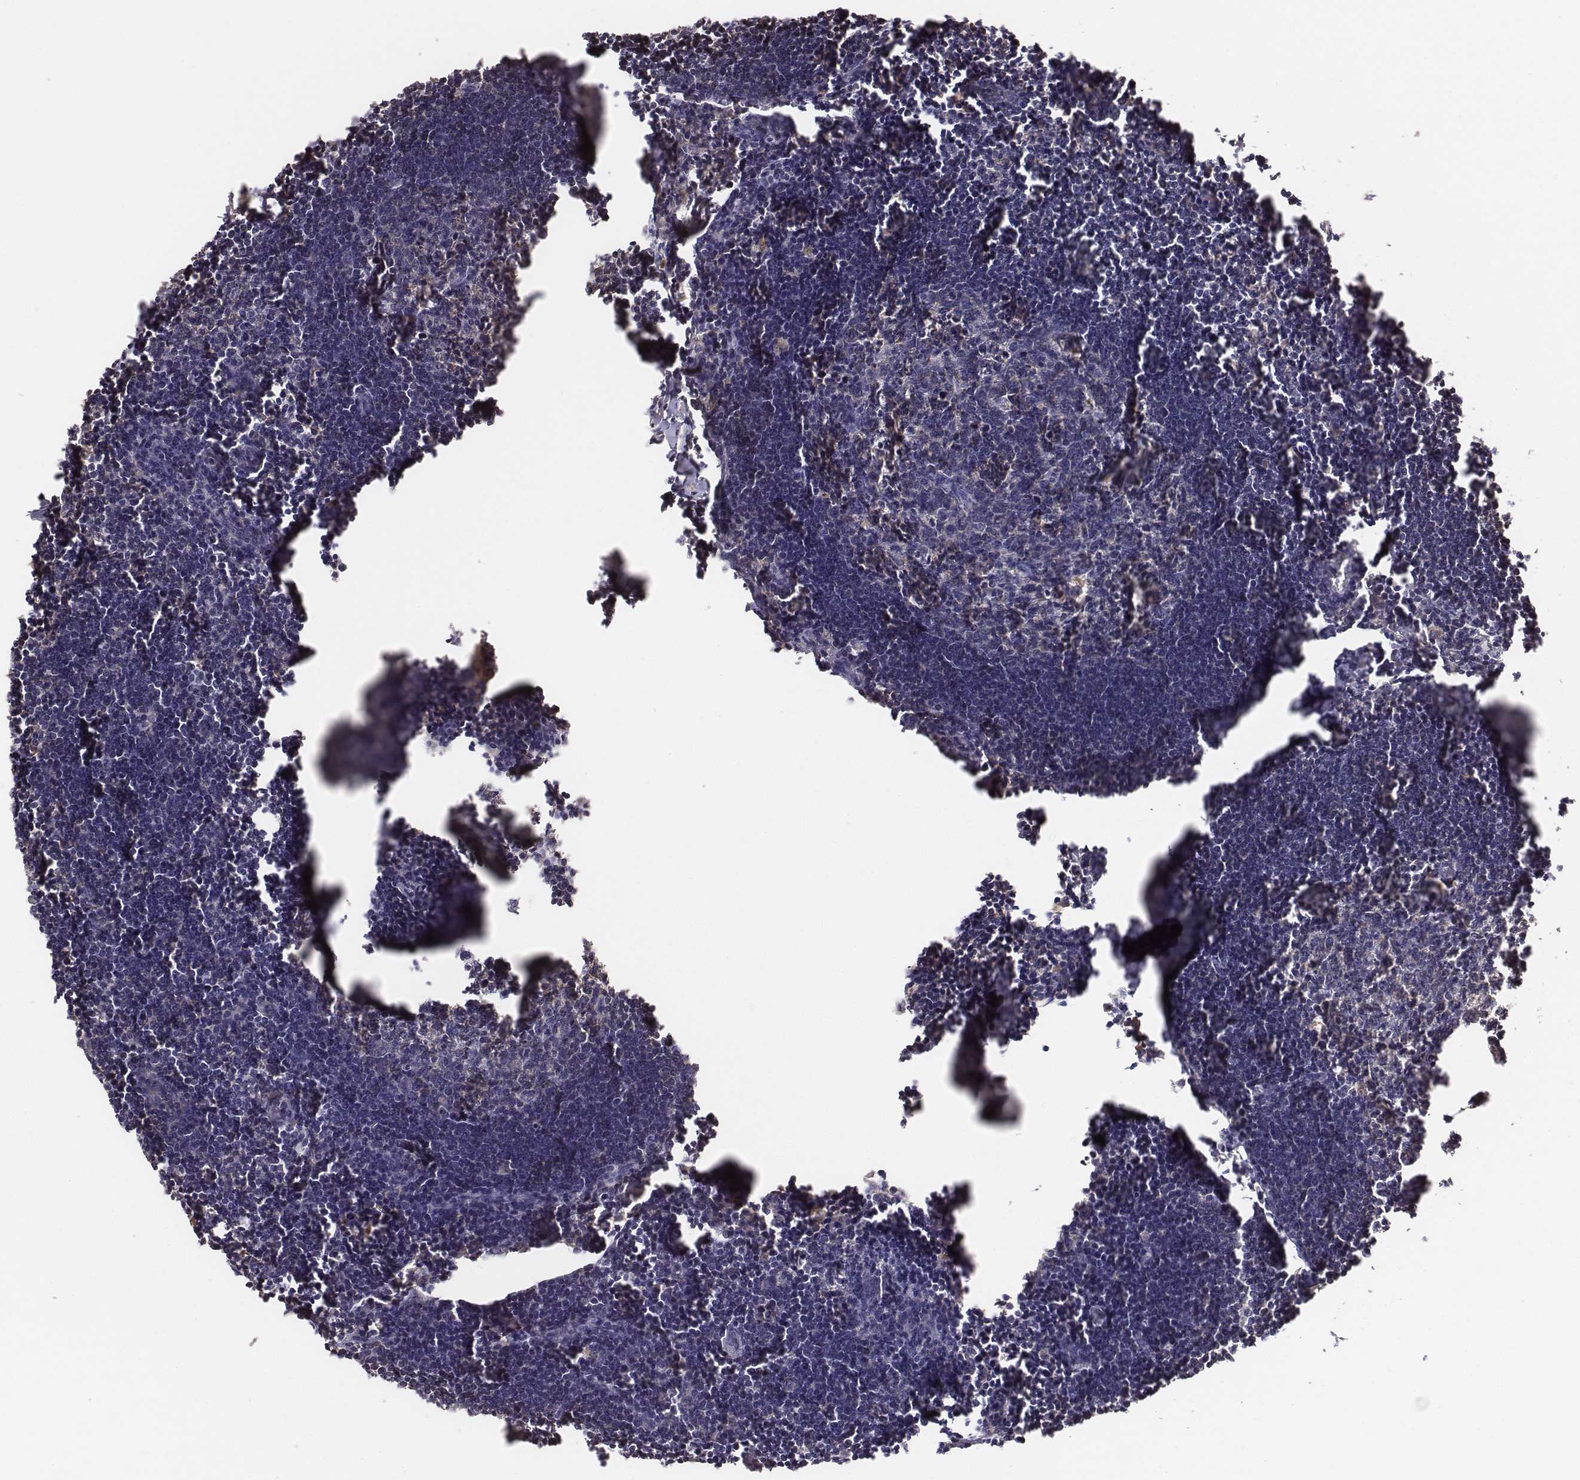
{"staining": {"intensity": "negative", "quantity": "none", "location": "none"}, "tissue": "lymph node", "cell_type": "Germinal center cells", "image_type": "normal", "snomed": [{"axis": "morphology", "description": "Normal tissue, NOS"}, {"axis": "topography", "description": "Lymph node"}], "caption": "This is an immunohistochemistry image of benign human lymph node. There is no staining in germinal center cells.", "gene": "AP1B1", "patient": {"sex": "male", "age": 55}}